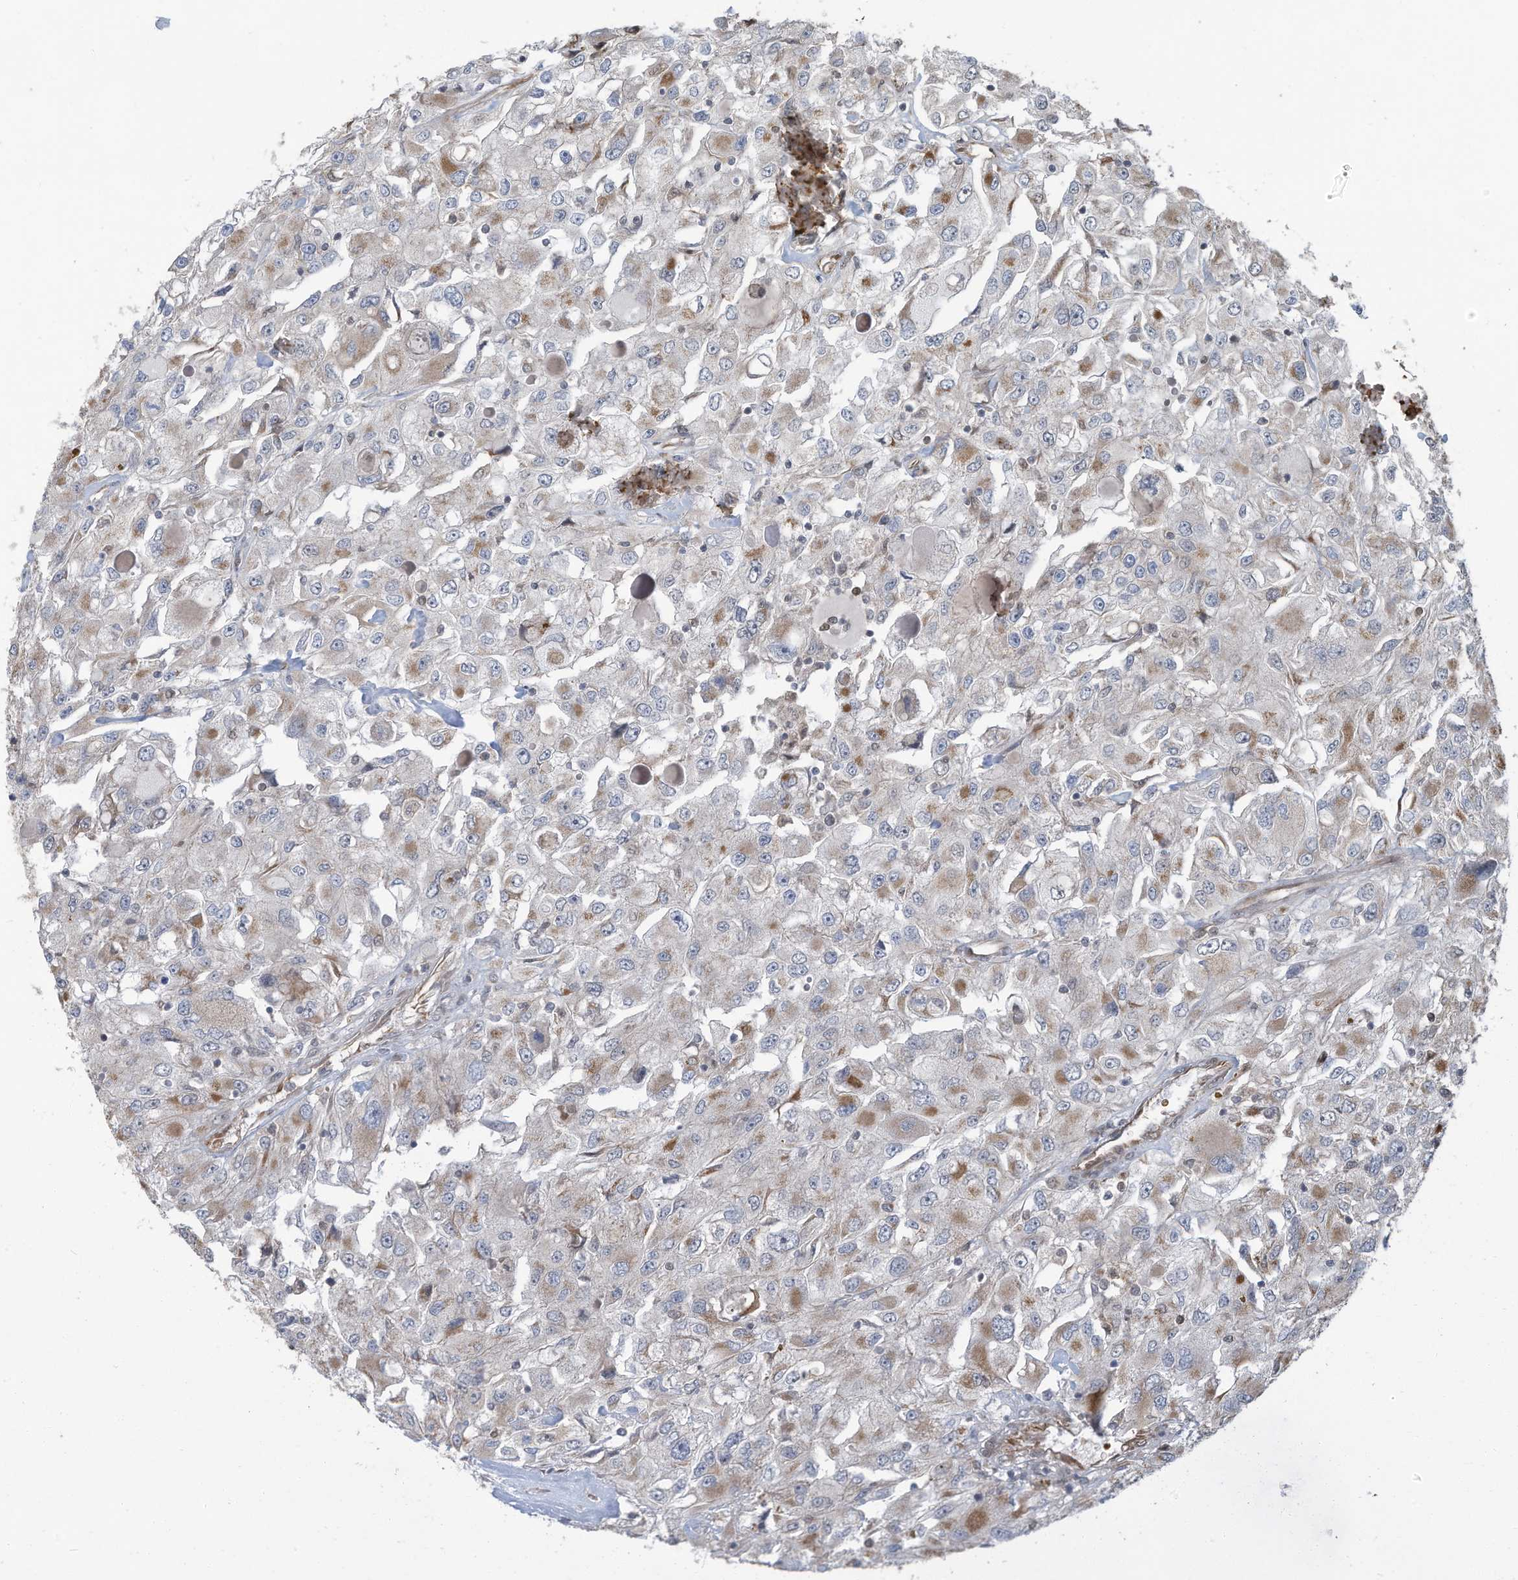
{"staining": {"intensity": "weak", "quantity": "<25%", "location": "cytoplasmic/membranous"}, "tissue": "renal cancer", "cell_type": "Tumor cells", "image_type": "cancer", "snomed": [{"axis": "morphology", "description": "Adenocarcinoma, NOS"}, {"axis": "topography", "description": "Kidney"}], "caption": "Renal adenocarcinoma stained for a protein using immunohistochemistry exhibits no expression tumor cells.", "gene": "ERI2", "patient": {"sex": "female", "age": 52}}